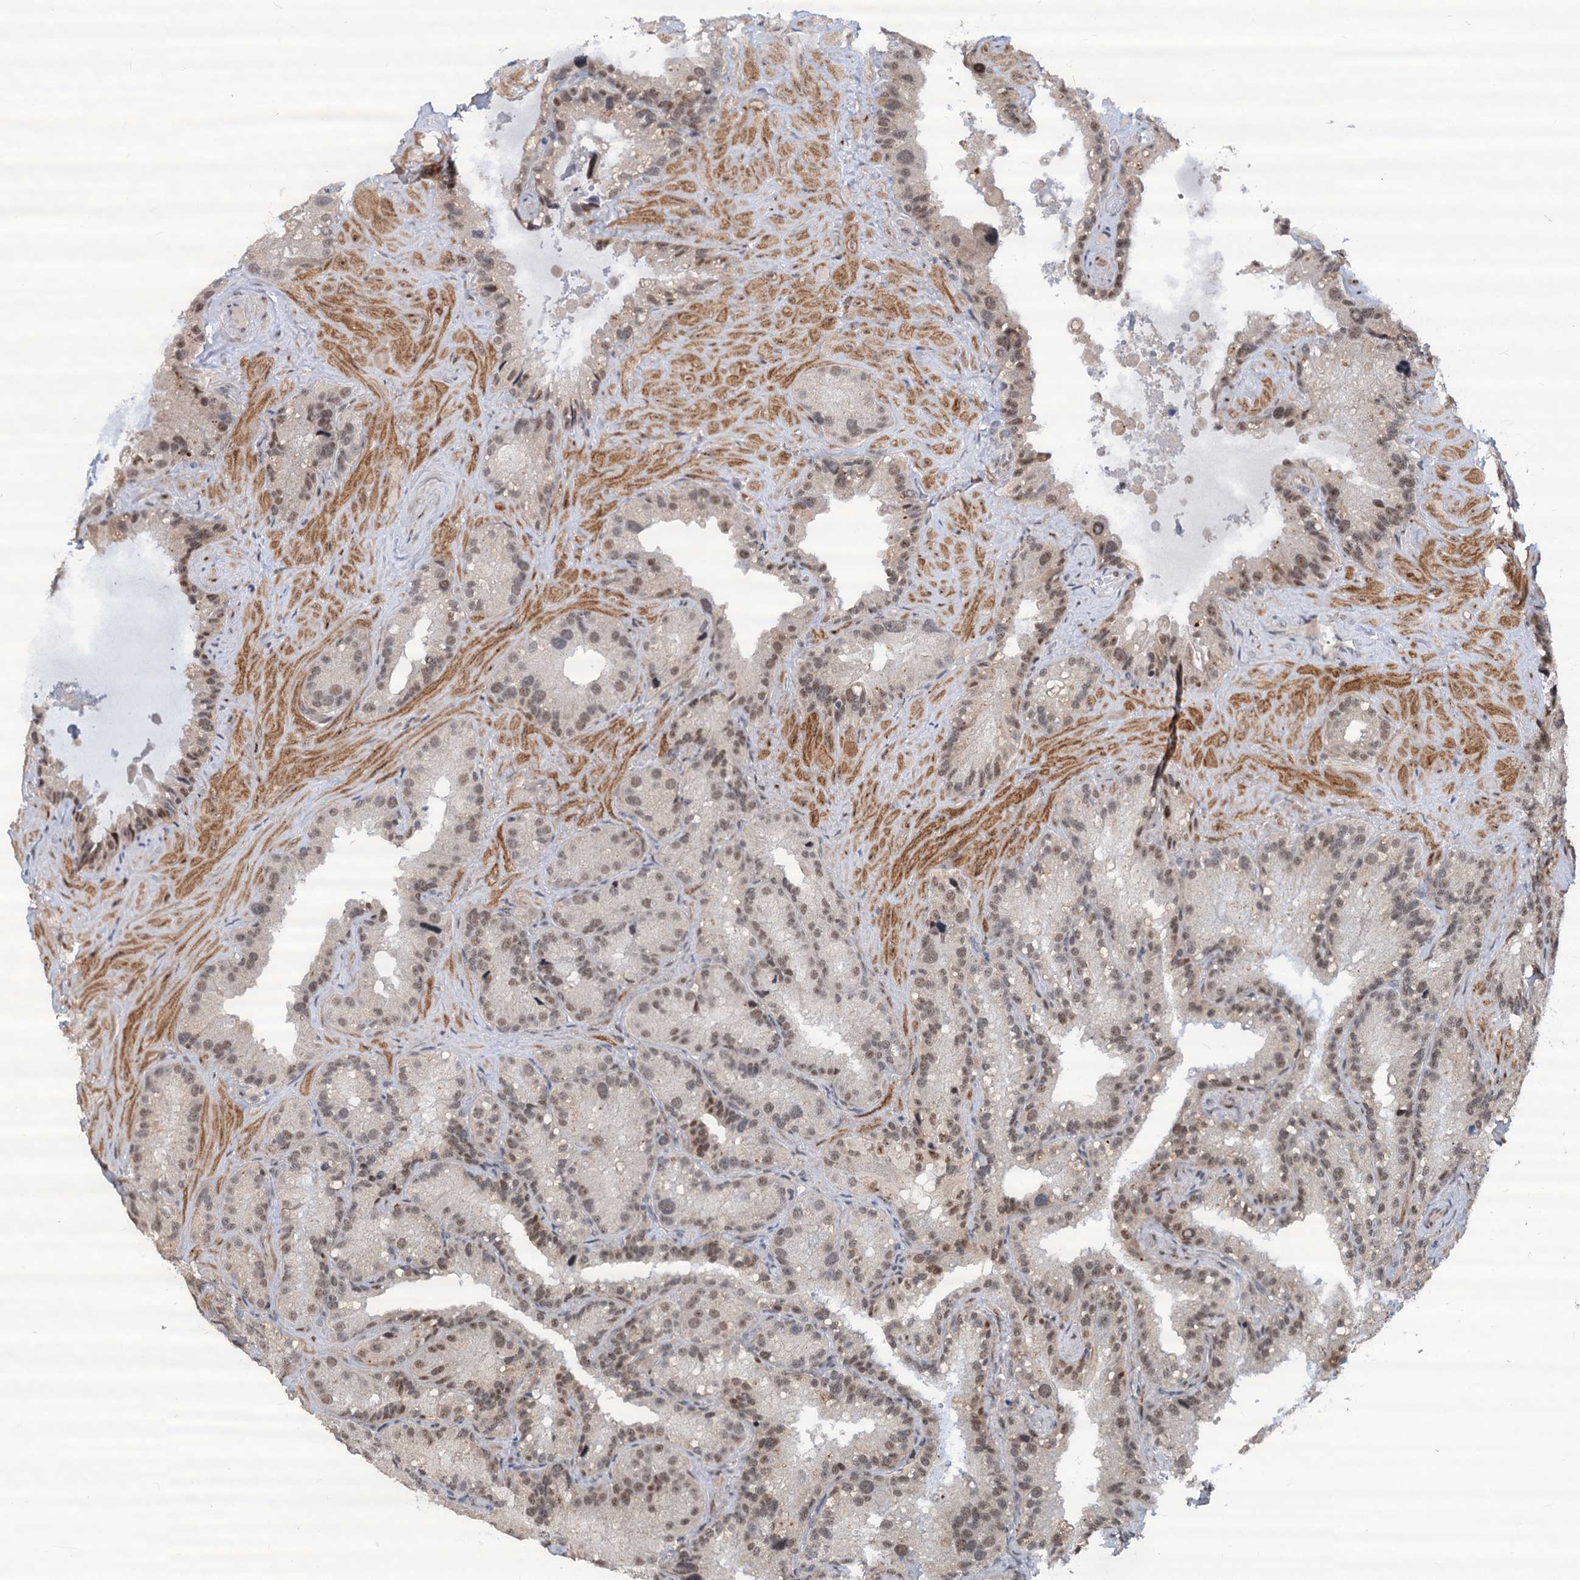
{"staining": {"intensity": "weak", "quantity": ">75%", "location": "nuclear"}, "tissue": "seminal vesicle", "cell_type": "Glandular cells", "image_type": "normal", "snomed": [{"axis": "morphology", "description": "Normal tissue, NOS"}, {"axis": "topography", "description": "Prostate"}, {"axis": "topography", "description": "Seminal veicle"}], "caption": "This image exhibits benign seminal vesicle stained with IHC to label a protein in brown. The nuclear of glandular cells show weak positivity for the protein. Nuclei are counter-stained blue.", "gene": "PHF8", "patient": {"sex": "male", "age": 68}}